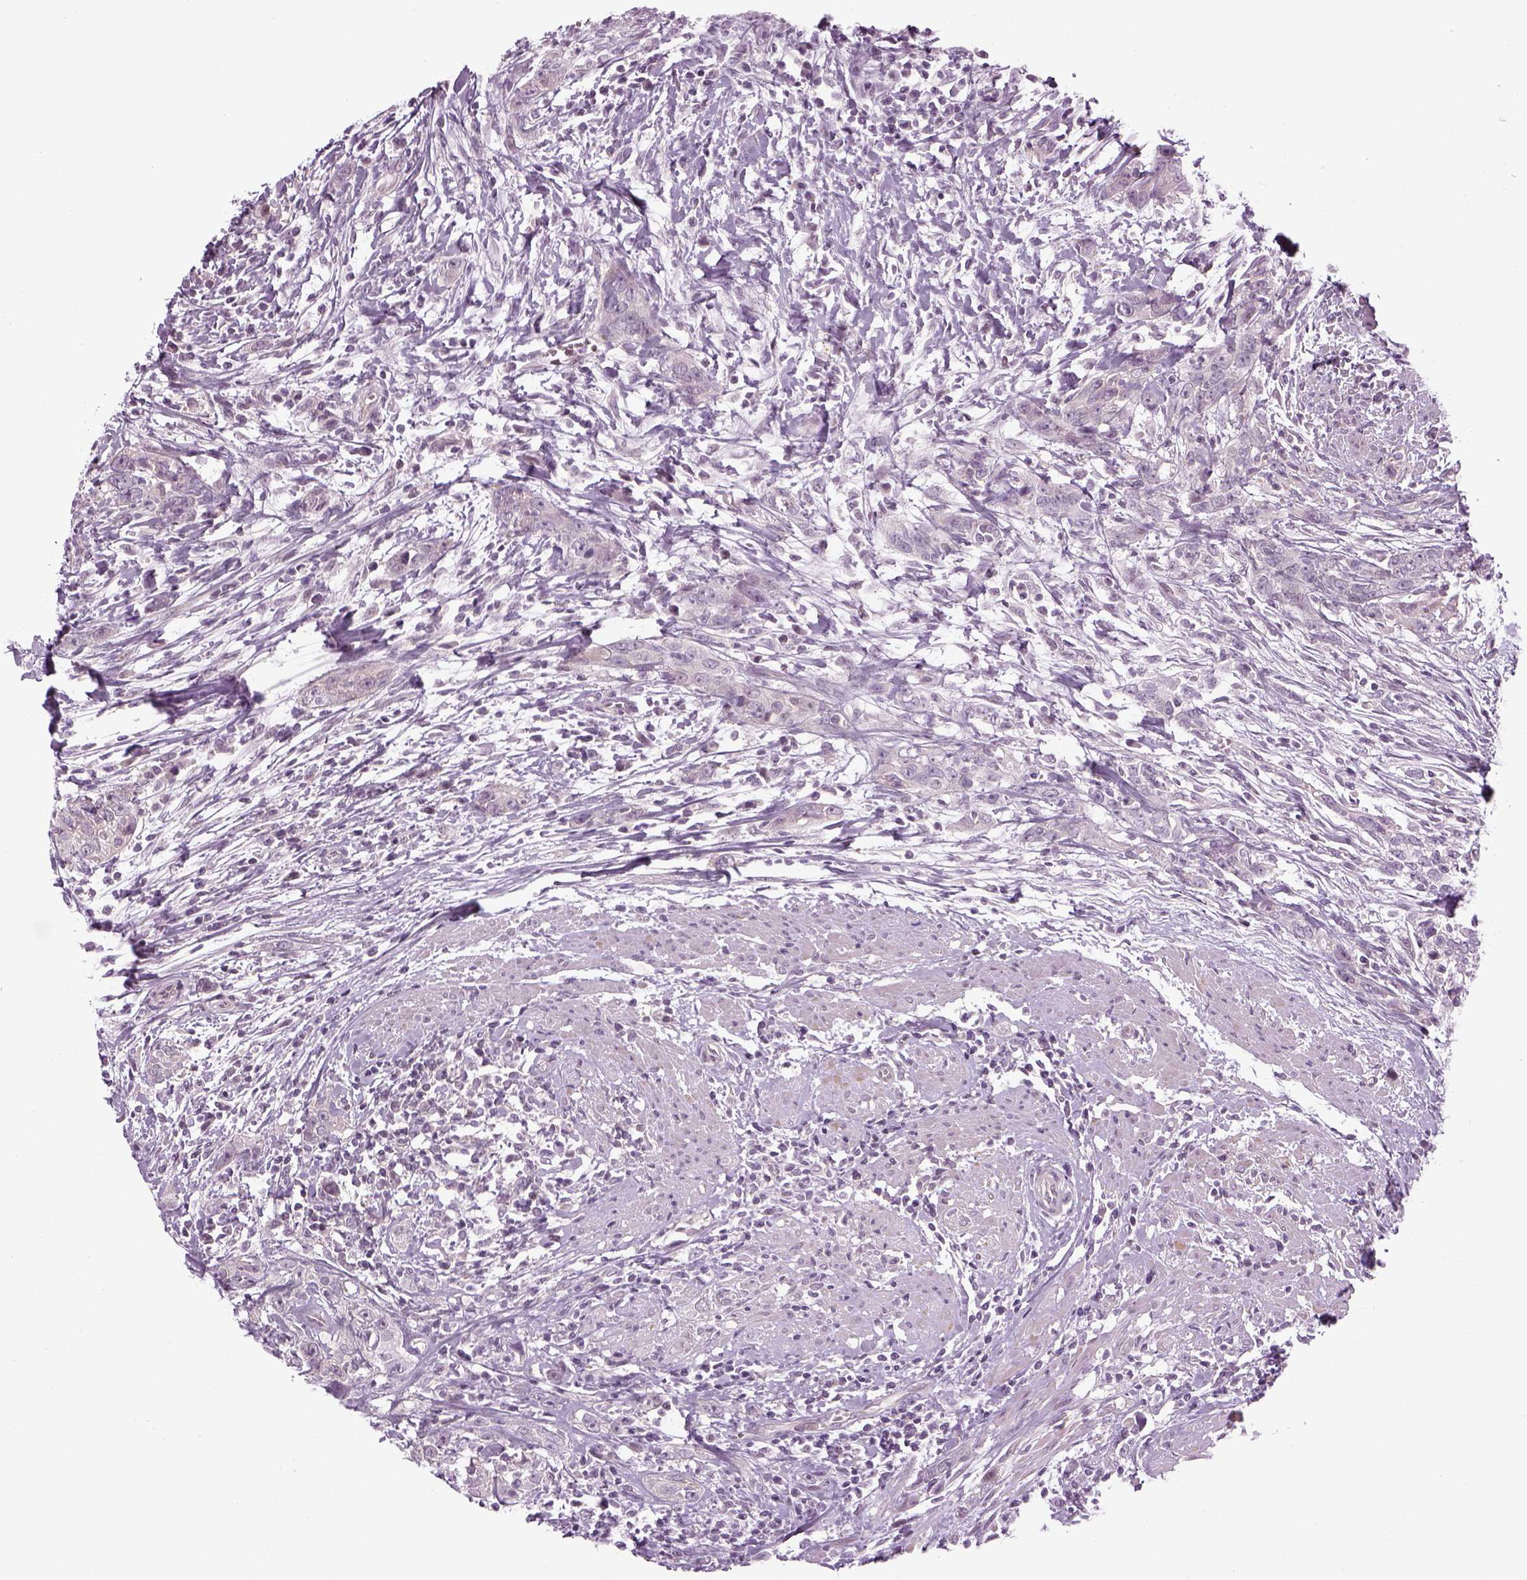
{"staining": {"intensity": "negative", "quantity": "none", "location": "none"}, "tissue": "urothelial cancer", "cell_type": "Tumor cells", "image_type": "cancer", "snomed": [{"axis": "morphology", "description": "Urothelial carcinoma, High grade"}, {"axis": "topography", "description": "Urinary bladder"}], "caption": "The histopathology image reveals no staining of tumor cells in urothelial carcinoma (high-grade).", "gene": "LRRIQ3", "patient": {"sex": "male", "age": 83}}